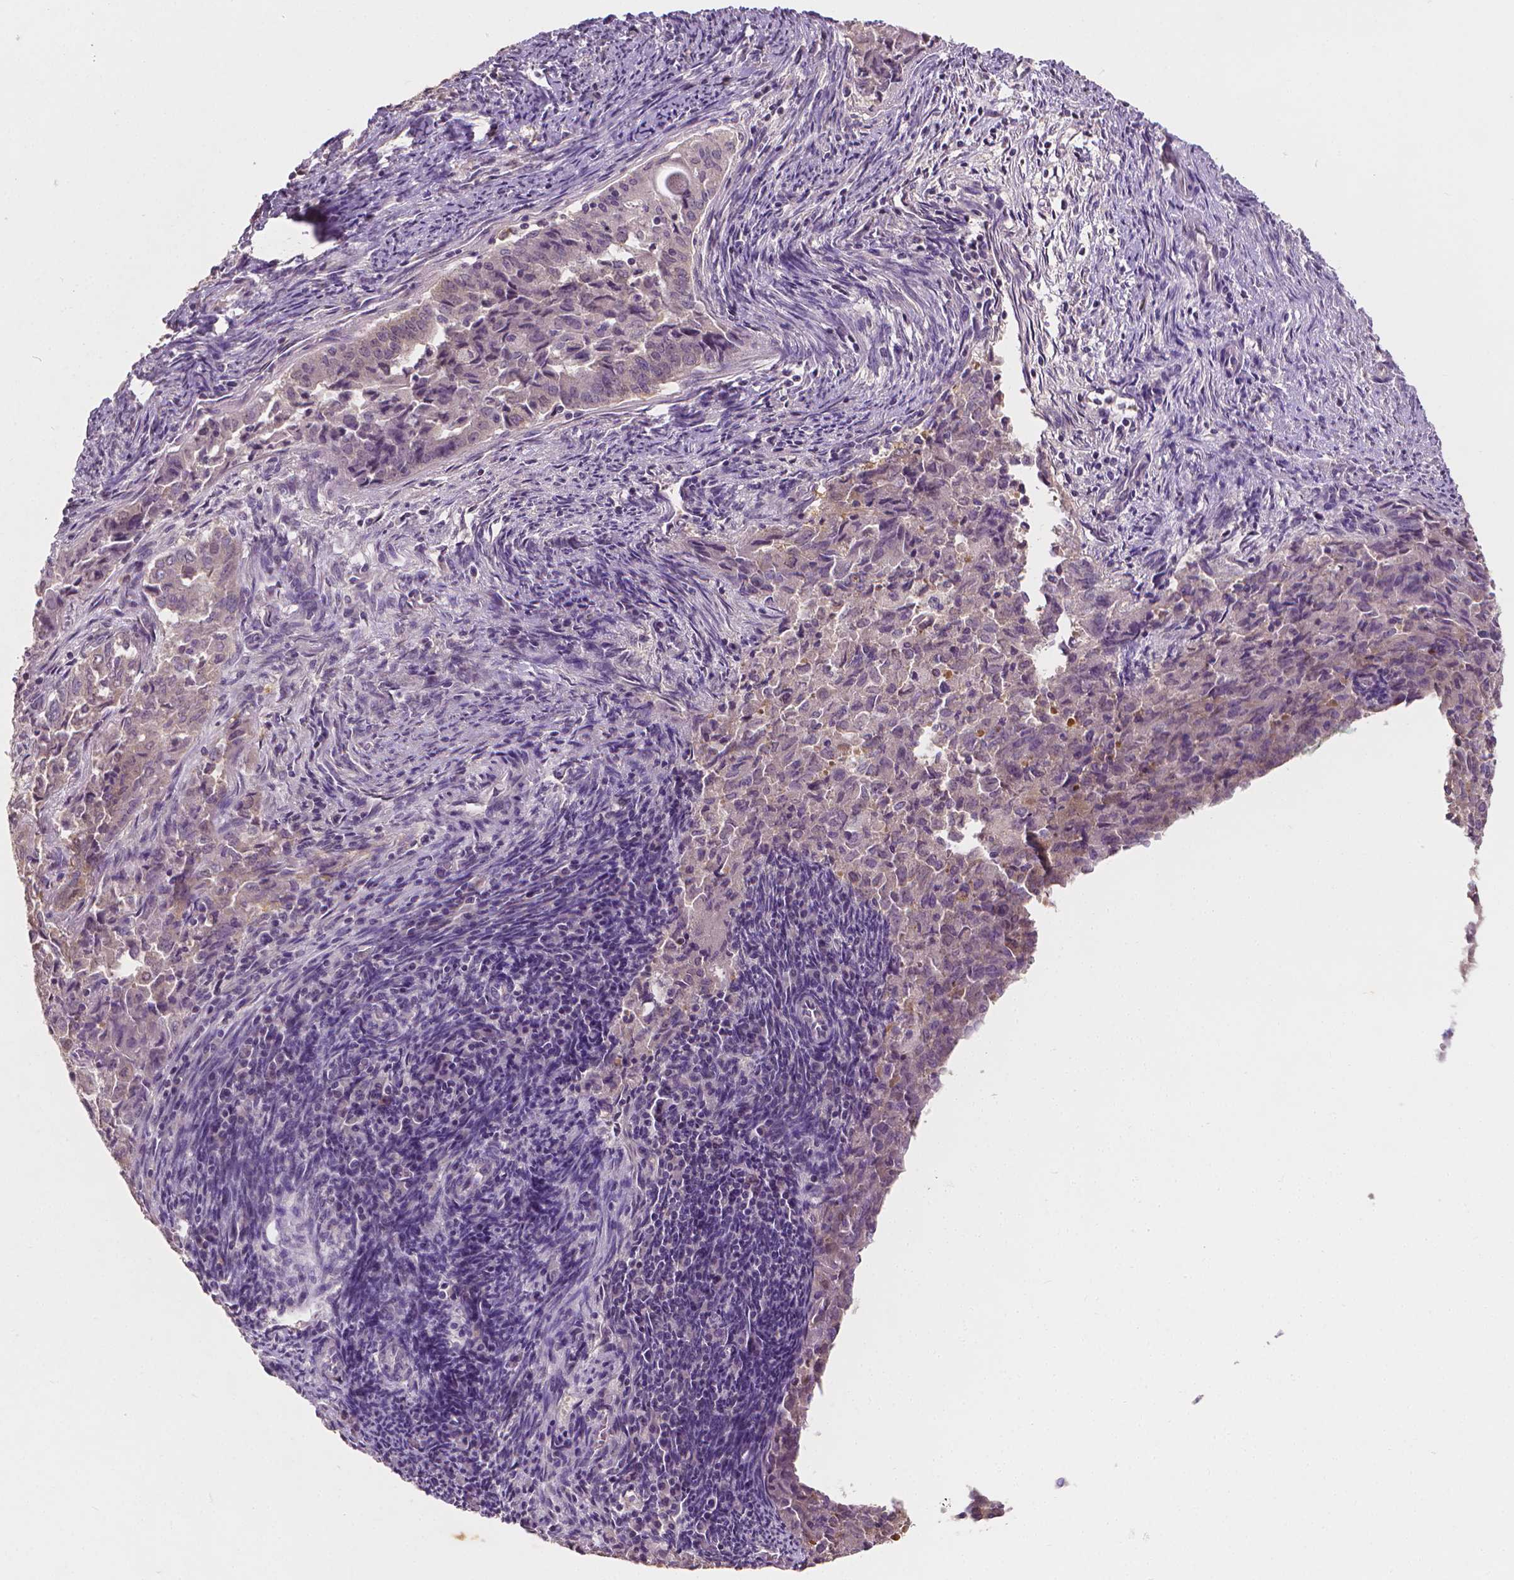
{"staining": {"intensity": "negative", "quantity": "none", "location": "none"}, "tissue": "endometrial cancer", "cell_type": "Tumor cells", "image_type": "cancer", "snomed": [{"axis": "morphology", "description": "Adenocarcinoma, NOS"}, {"axis": "topography", "description": "Endometrium"}], "caption": "This is a image of IHC staining of endometrial adenocarcinoma, which shows no expression in tumor cells.", "gene": "FASN", "patient": {"sex": "female", "age": 72}}